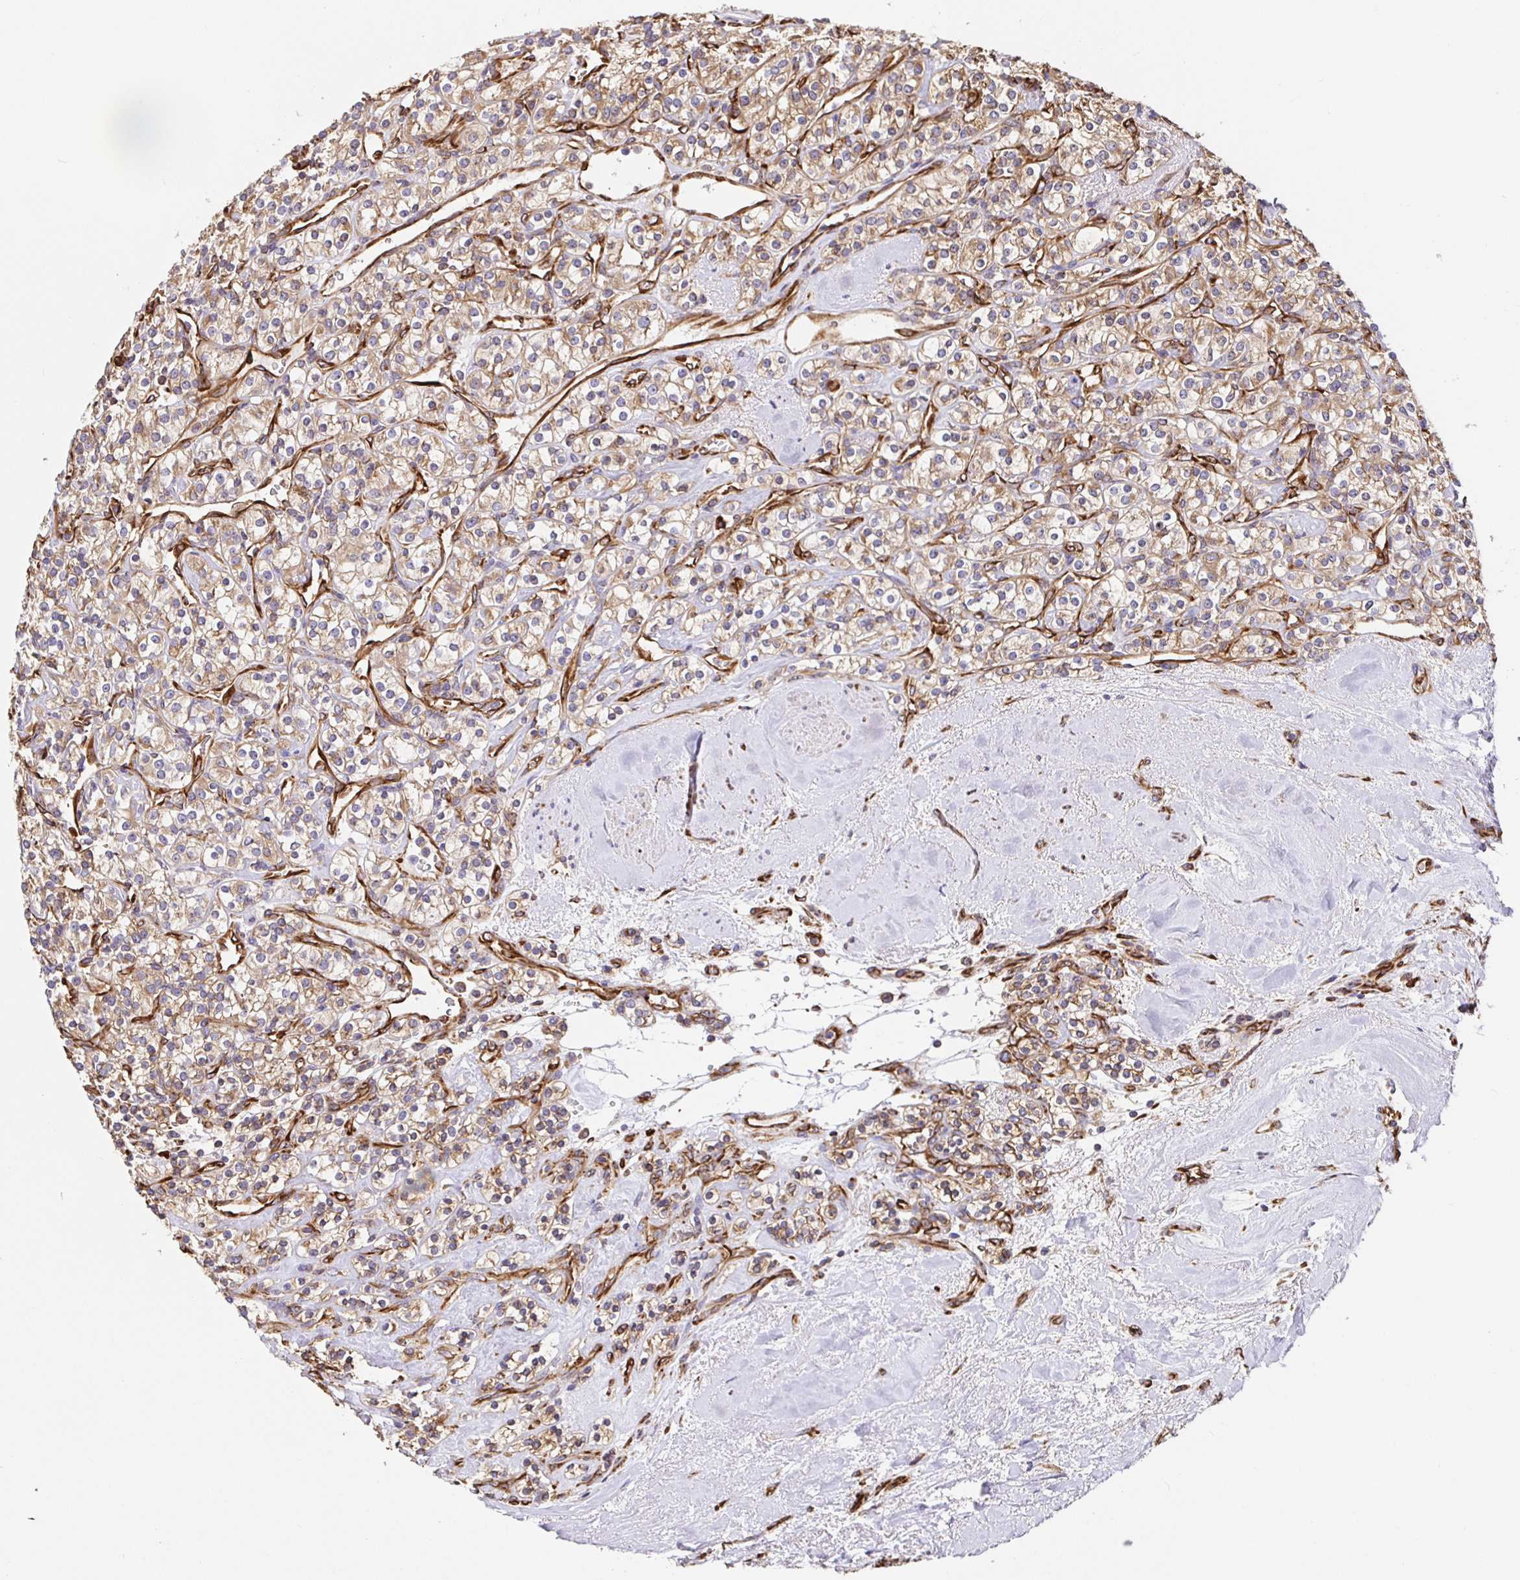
{"staining": {"intensity": "moderate", "quantity": ">75%", "location": "cytoplasmic/membranous"}, "tissue": "renal cancer", "cell_type": "Tumor cells", "image_type": "cancer", "snomed": [{"axis": "morphology", "description": "Adenocarcinoma, NOS"}, {"axis": "topography", "description": "Kidney"}], "caption": "A histopathology image showing moderate cytoplasmic/membranous staining in about >75% of tumor cells in adenocarcinoma (renal), as visualized by brown immunohistochemical staining.", "gene": "MAOA", "patient": {"sex": "male", "age": 77}}